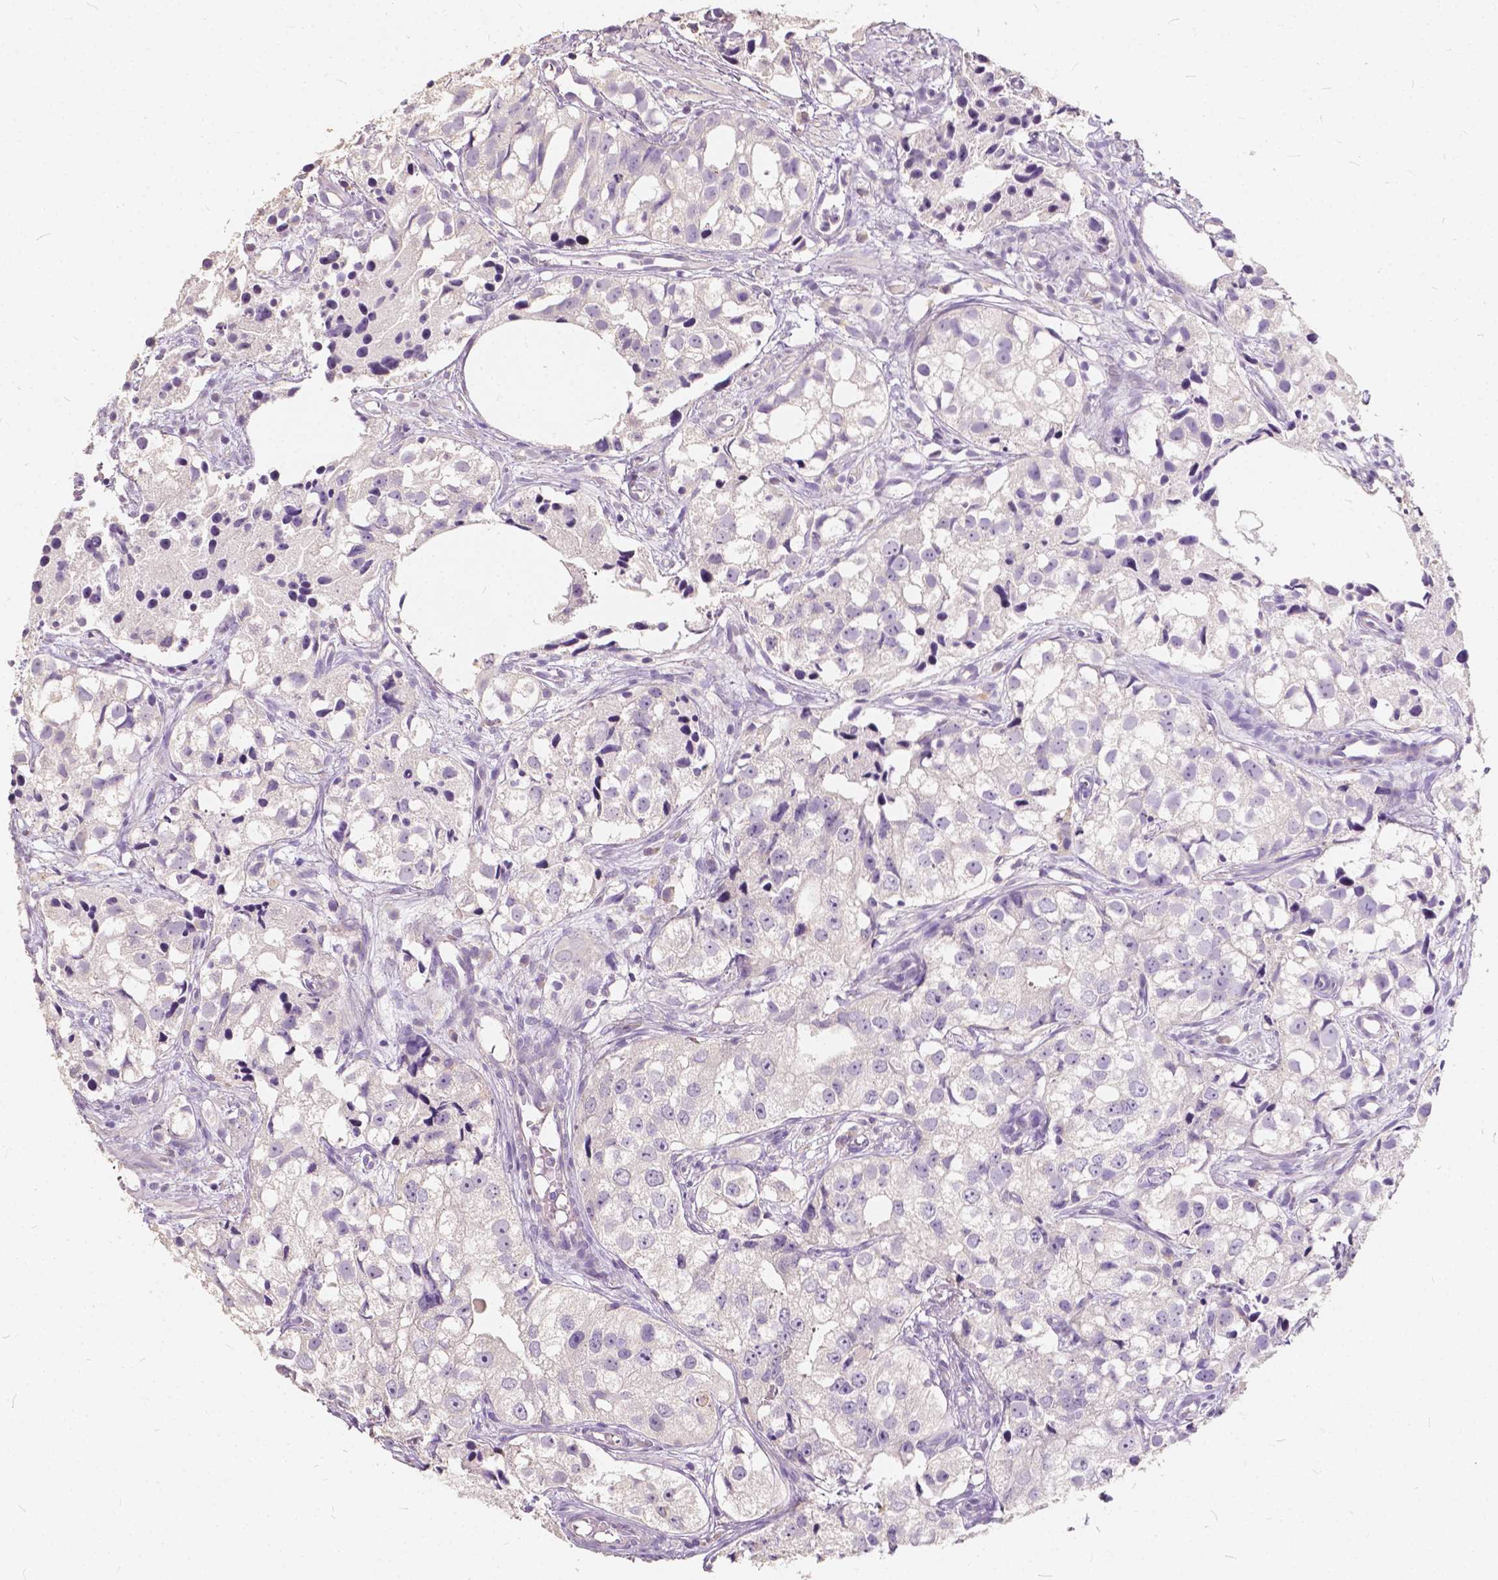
{"staining": {"intensity": "negative", "quantity": "none", "location": "none"}, "tissue": "prostate cancer", "cell_type": "Tumor cells", "image_type": "cancer", "snomed": [{"axis": "morphology", "description": "Adenocarcinoma, High grade"}, {"axis": "topography", "description": "Prostate"}], "caption": "Immunohistochemistry photomicrograph of human prostate cancer (adenocarcinoma (high-grade)) stained for a protein (brown), which demonstrates no staining in tumor cells.", "gene": "SLC7A8", "patient": {"sex": "male", "age": 68}}